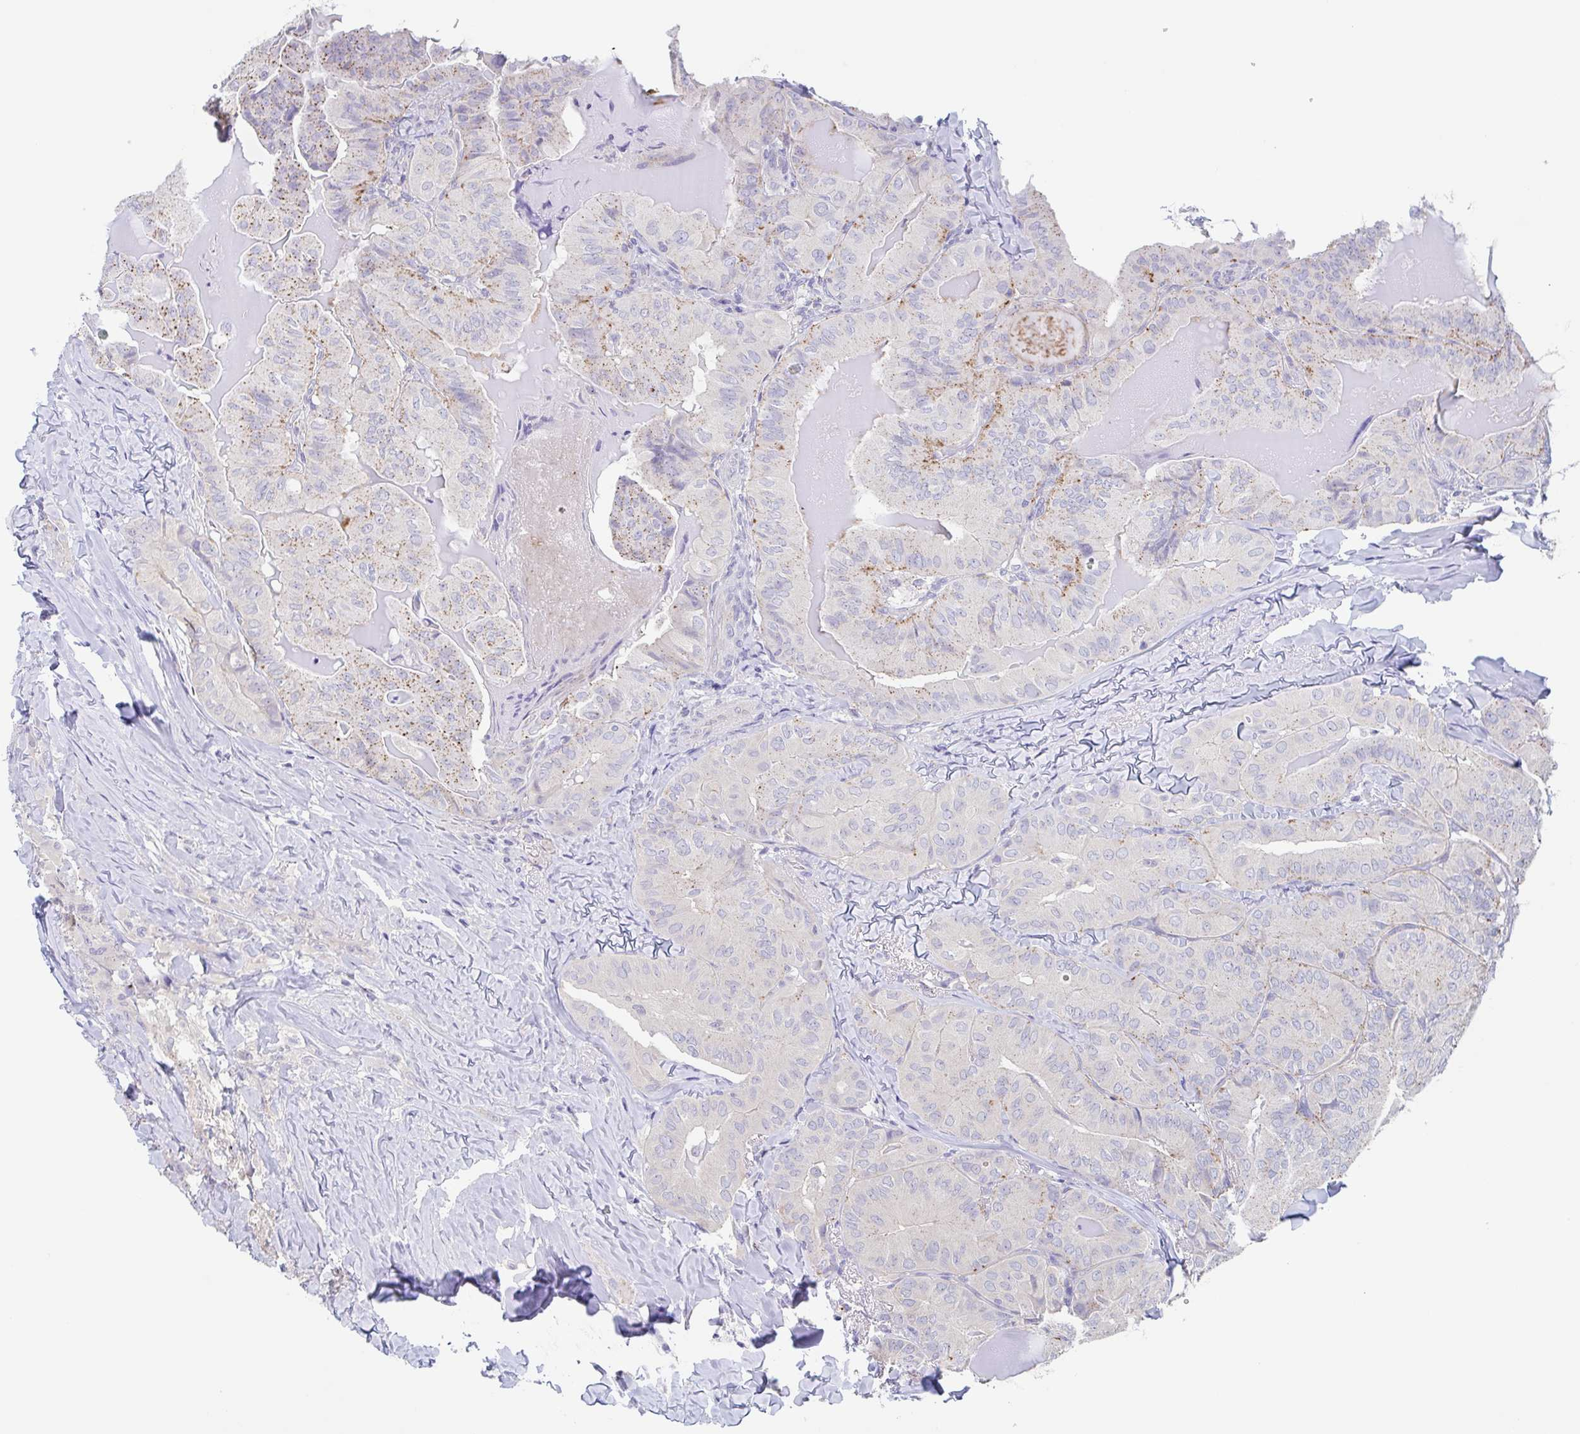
{"staining": {"intensity": "moderate", "quantity": "<25%", "location": "cytoplasmic/membranous"}, "tissue": "thyroid cancer", "cell_type": "Tumor cells", "image_type": "cancer", "snomed": [{"axis": "morphology", "description": "Papillary adenocarcinoma, NOS"}, {"axis": "topography", "description": "Thyroid gland"}], "caption": "Protein staining demonstrates moderate cytoplasmic/membranous positivity in about <25% of tumor cells in thyroid cancer (papillary adenocarcinoma).", "gene": "CHMP5", "patient": {"sex": "female", "age": 68}}